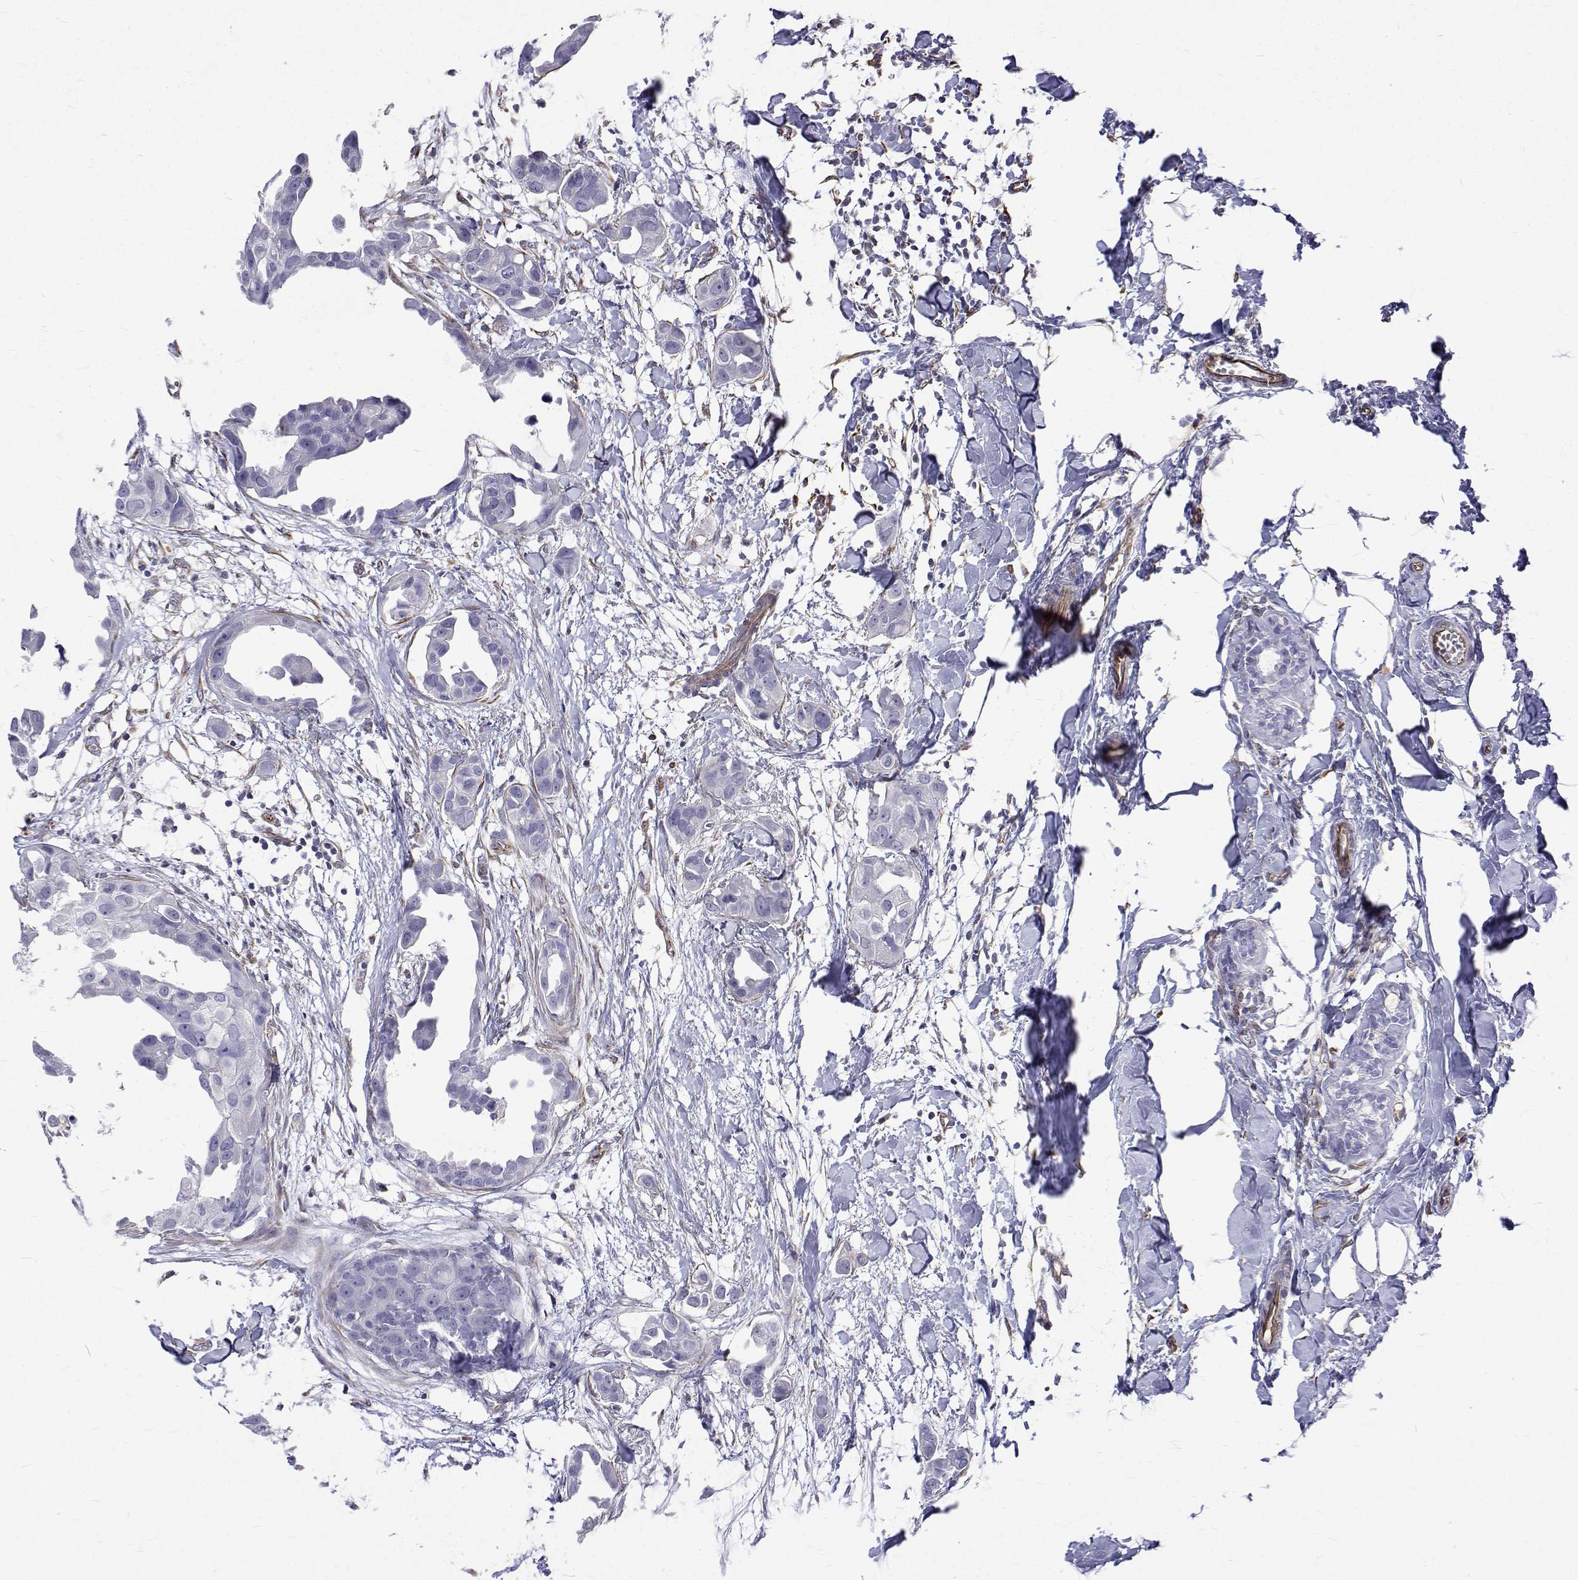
{"staining": {"intensity": "negative", "quantity": "none", "location": "none"}, "tissue": "breast cancer", "cell_type": "Tumor cells", "image_type": "cancer", "snomed": [{"axis": "morphology", "description": "Duct carcinoma"}, {"axis": "topography", "description": "Breast"}], "caption": "Immunohistochemistry photomicrograph of breast cancer (invasive ductal carcinoma) stained for a protein (brown), which exhibits no expression in tumor cells.", "gene": "OPRPN", "patient": {"sex": "female", "age": 38}}